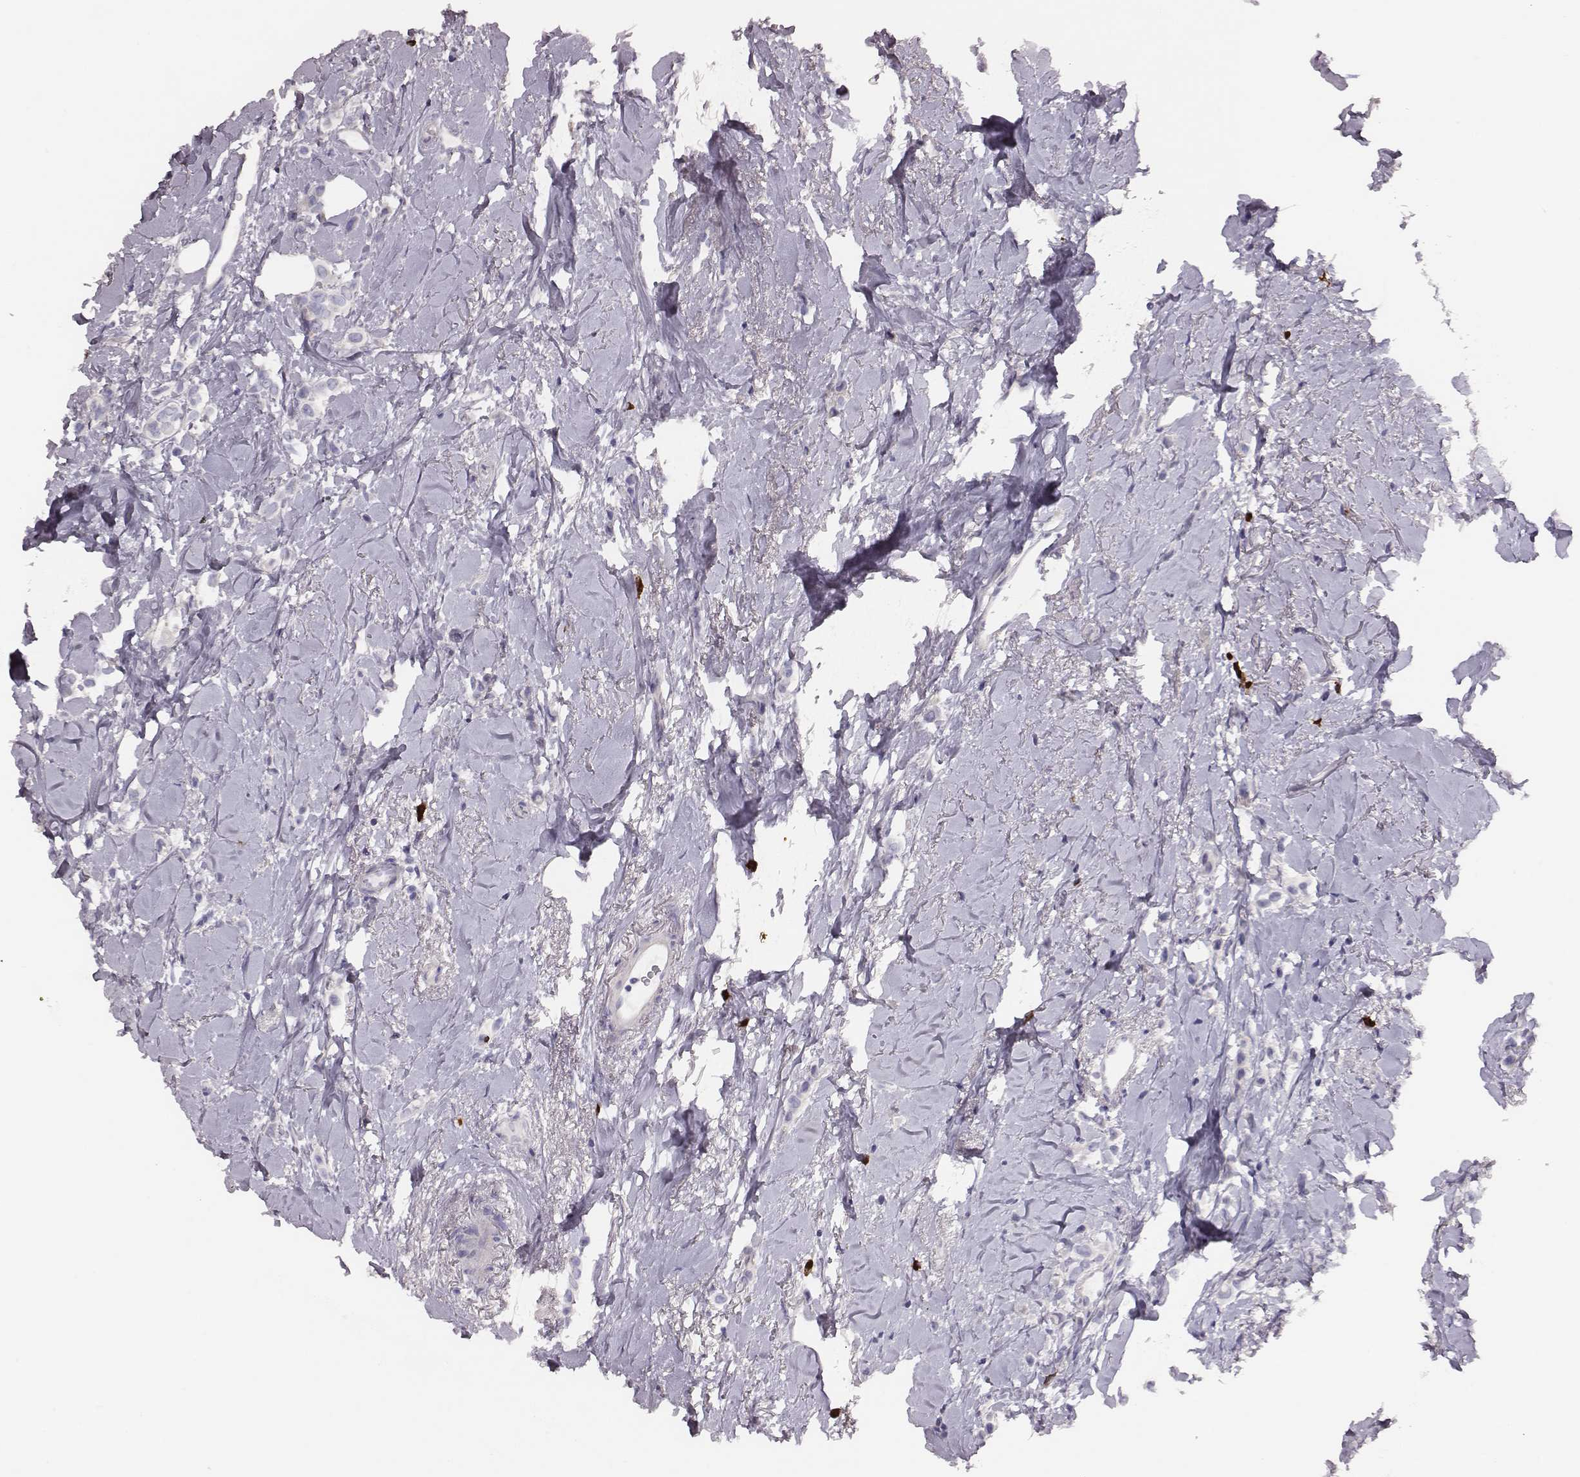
{"staining": {"intensity": "negative", "quantity": "none", "location": "none"}, "tissue": "breast cancer", "cell_type": "Tumor cells", "image_type": "cancer", "snomed": [{"axis": "morphology", "description": "Lobular carcinoma"}, {"axis": "topography", "description": "Breast"}], "caption": "Immunohistochemical staining of human lobular carcinoma (breast) exhibits no significant positivity in tumor cells.", "gene": "P2RY10", "patient": {"sex": "female", "age": 66}}